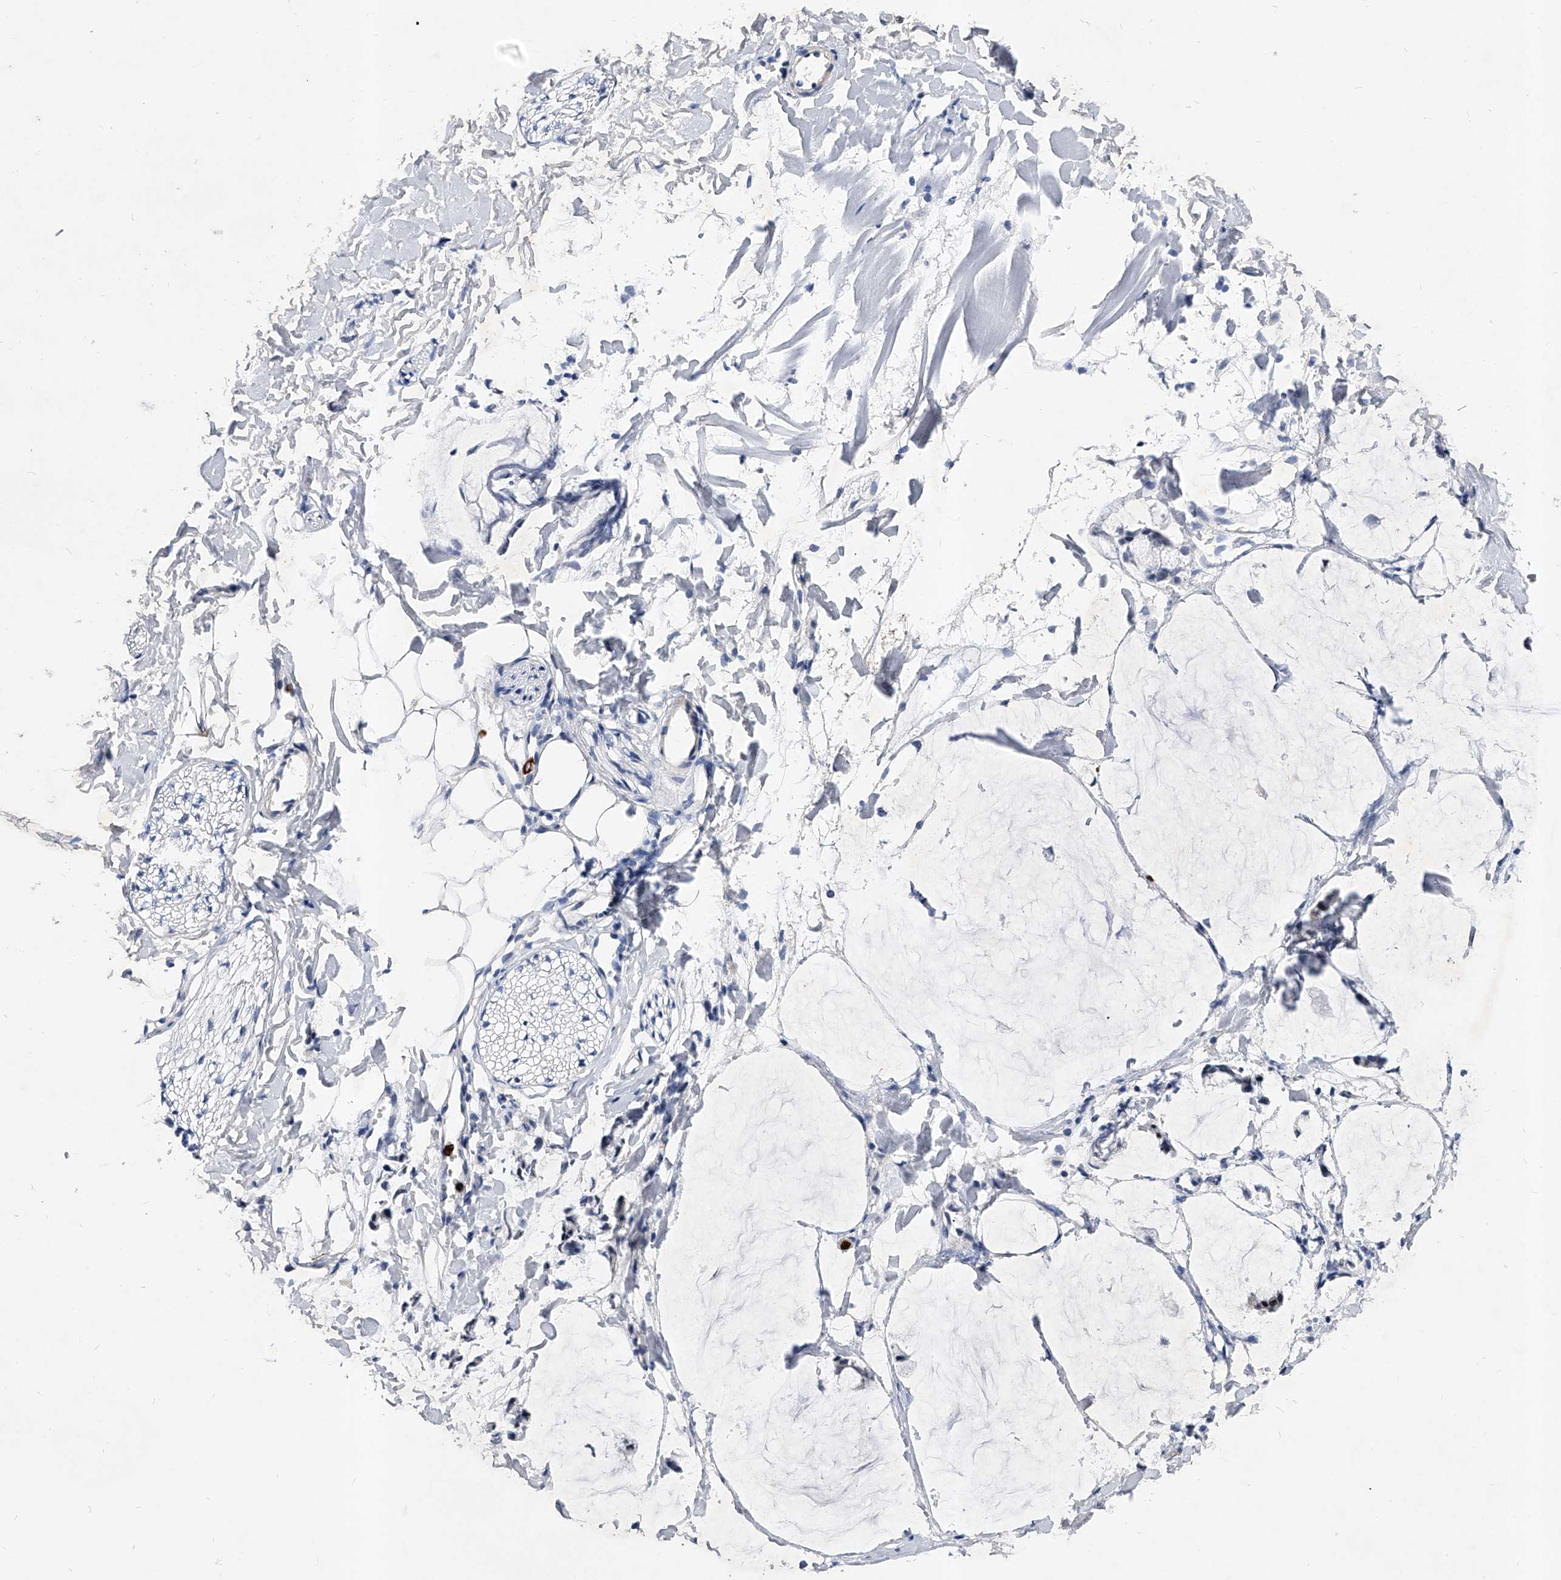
{"staining": {"intensity": "negative", "quantity": "none", "location": "none"}, "tissue": "adipose tissue", "cell_type": "Adipocytes", "image_type": "normal", "snomed": [{"axis": "morphology", "description": "Normal tissue, NOS"}, {"axis": "morphology", "description": "Adenocarcinoma, NOS"}, {"axis": "topography", "description": "Colon"}, {"axis": "topography", "description": "Peripheral nerve tissue"}], "caption": "Immunohistochemistry histopathology image of normal adipose tissue: adipose tissue stained with DAB demonstrates no significant protein staining in adipocytes.", "gene": "TESK2", "patient": {"sex": "male", "age": 14}}